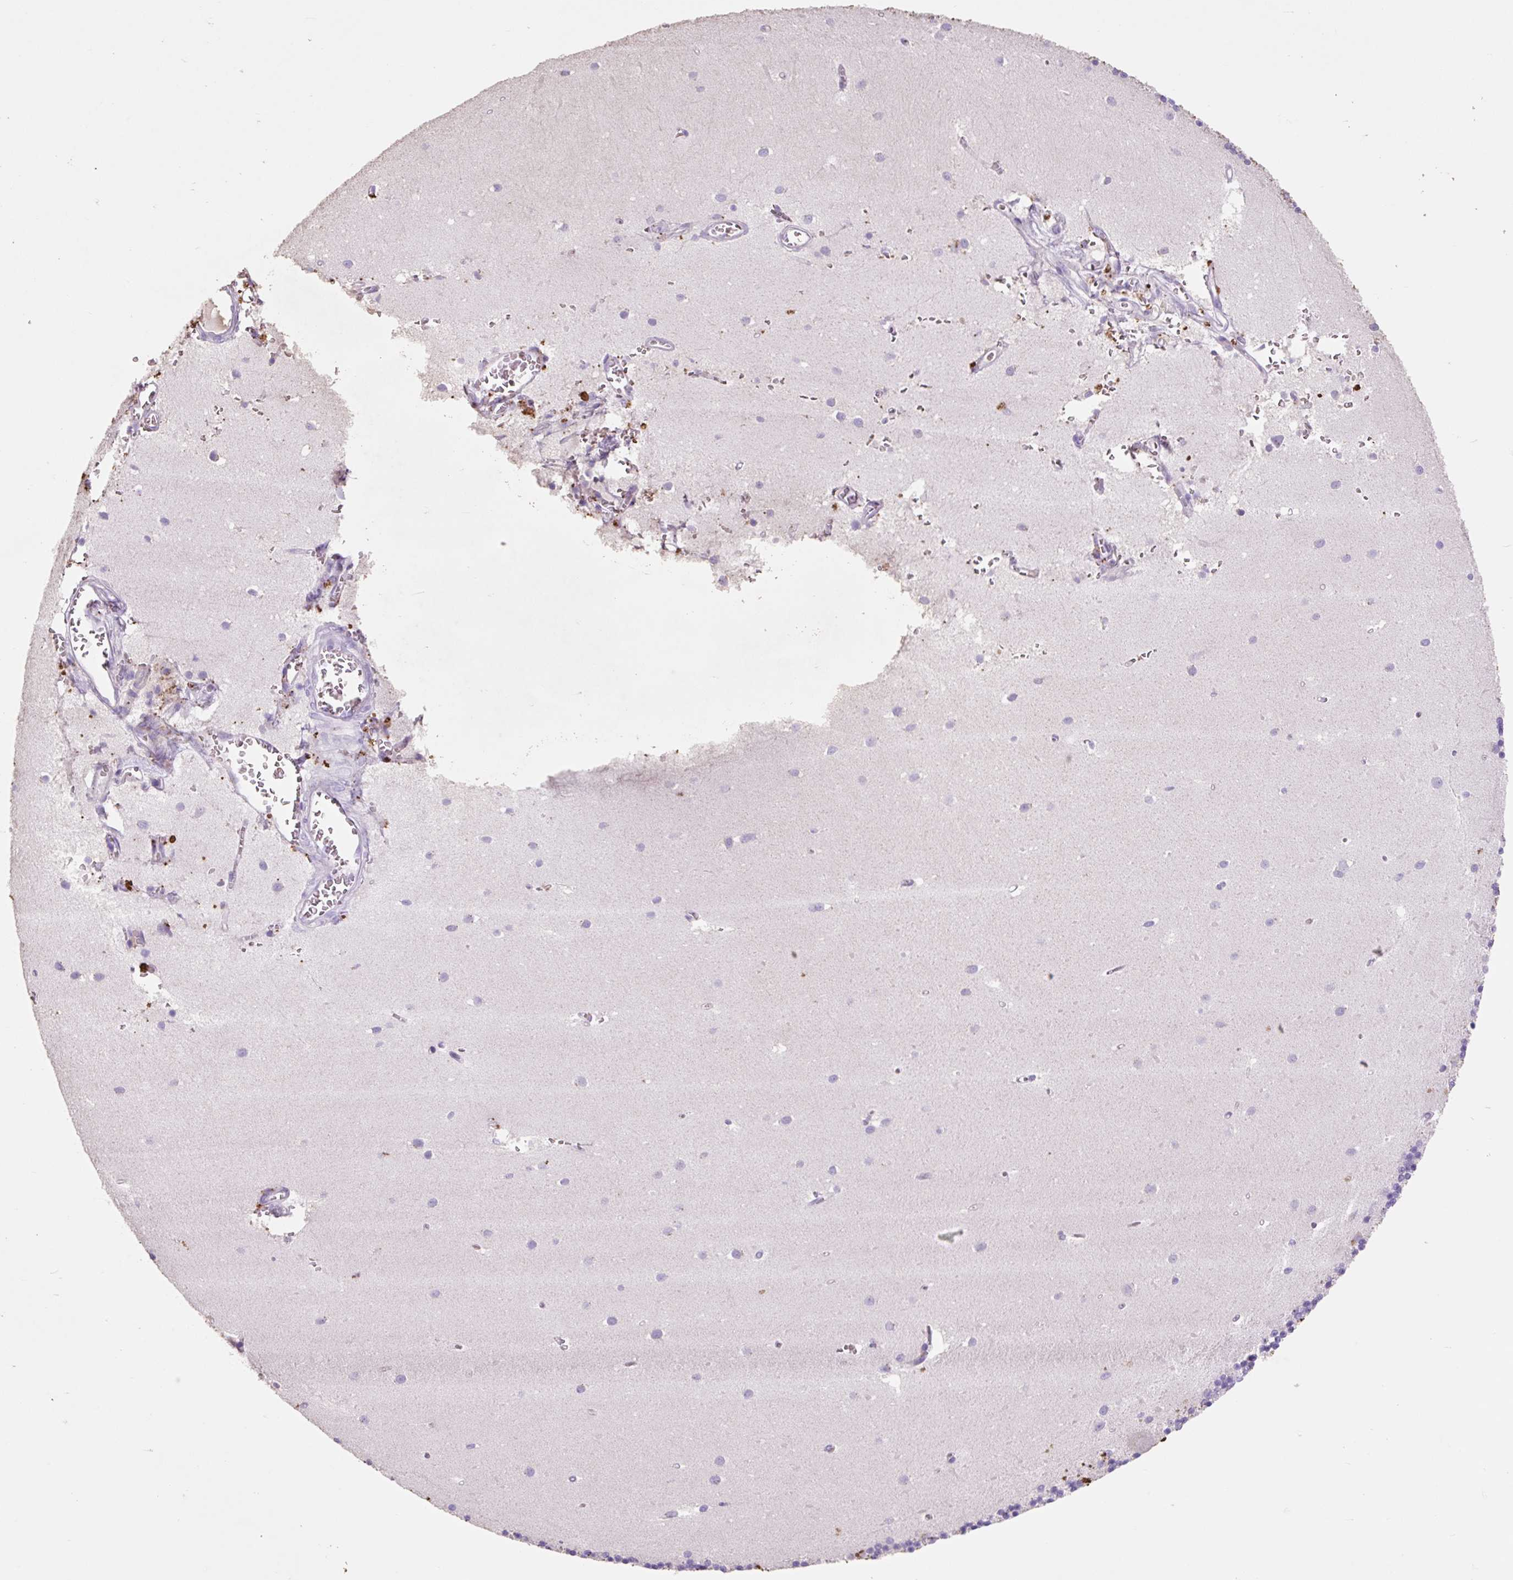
{"staining": {"intensity": "negative", "quantity": "none", "location": "none"}, "tissue": "cerebellum", "cell_type": "Cells in granular layer", "image_type": "normal", "snomed": [{"axis": "morphology", "description": "Normal tissue, NOS"}, {"axis": "topography", "description": "Cerebellum"}], "caption": "Immunohistochemistry (IHC) micrograph of unremarkable human cerebellum stained for a protein (brown), which shows no expression in cells in granular layer.", "gene": "HEXA", "patient": {"sex": "male", "age": 54}}